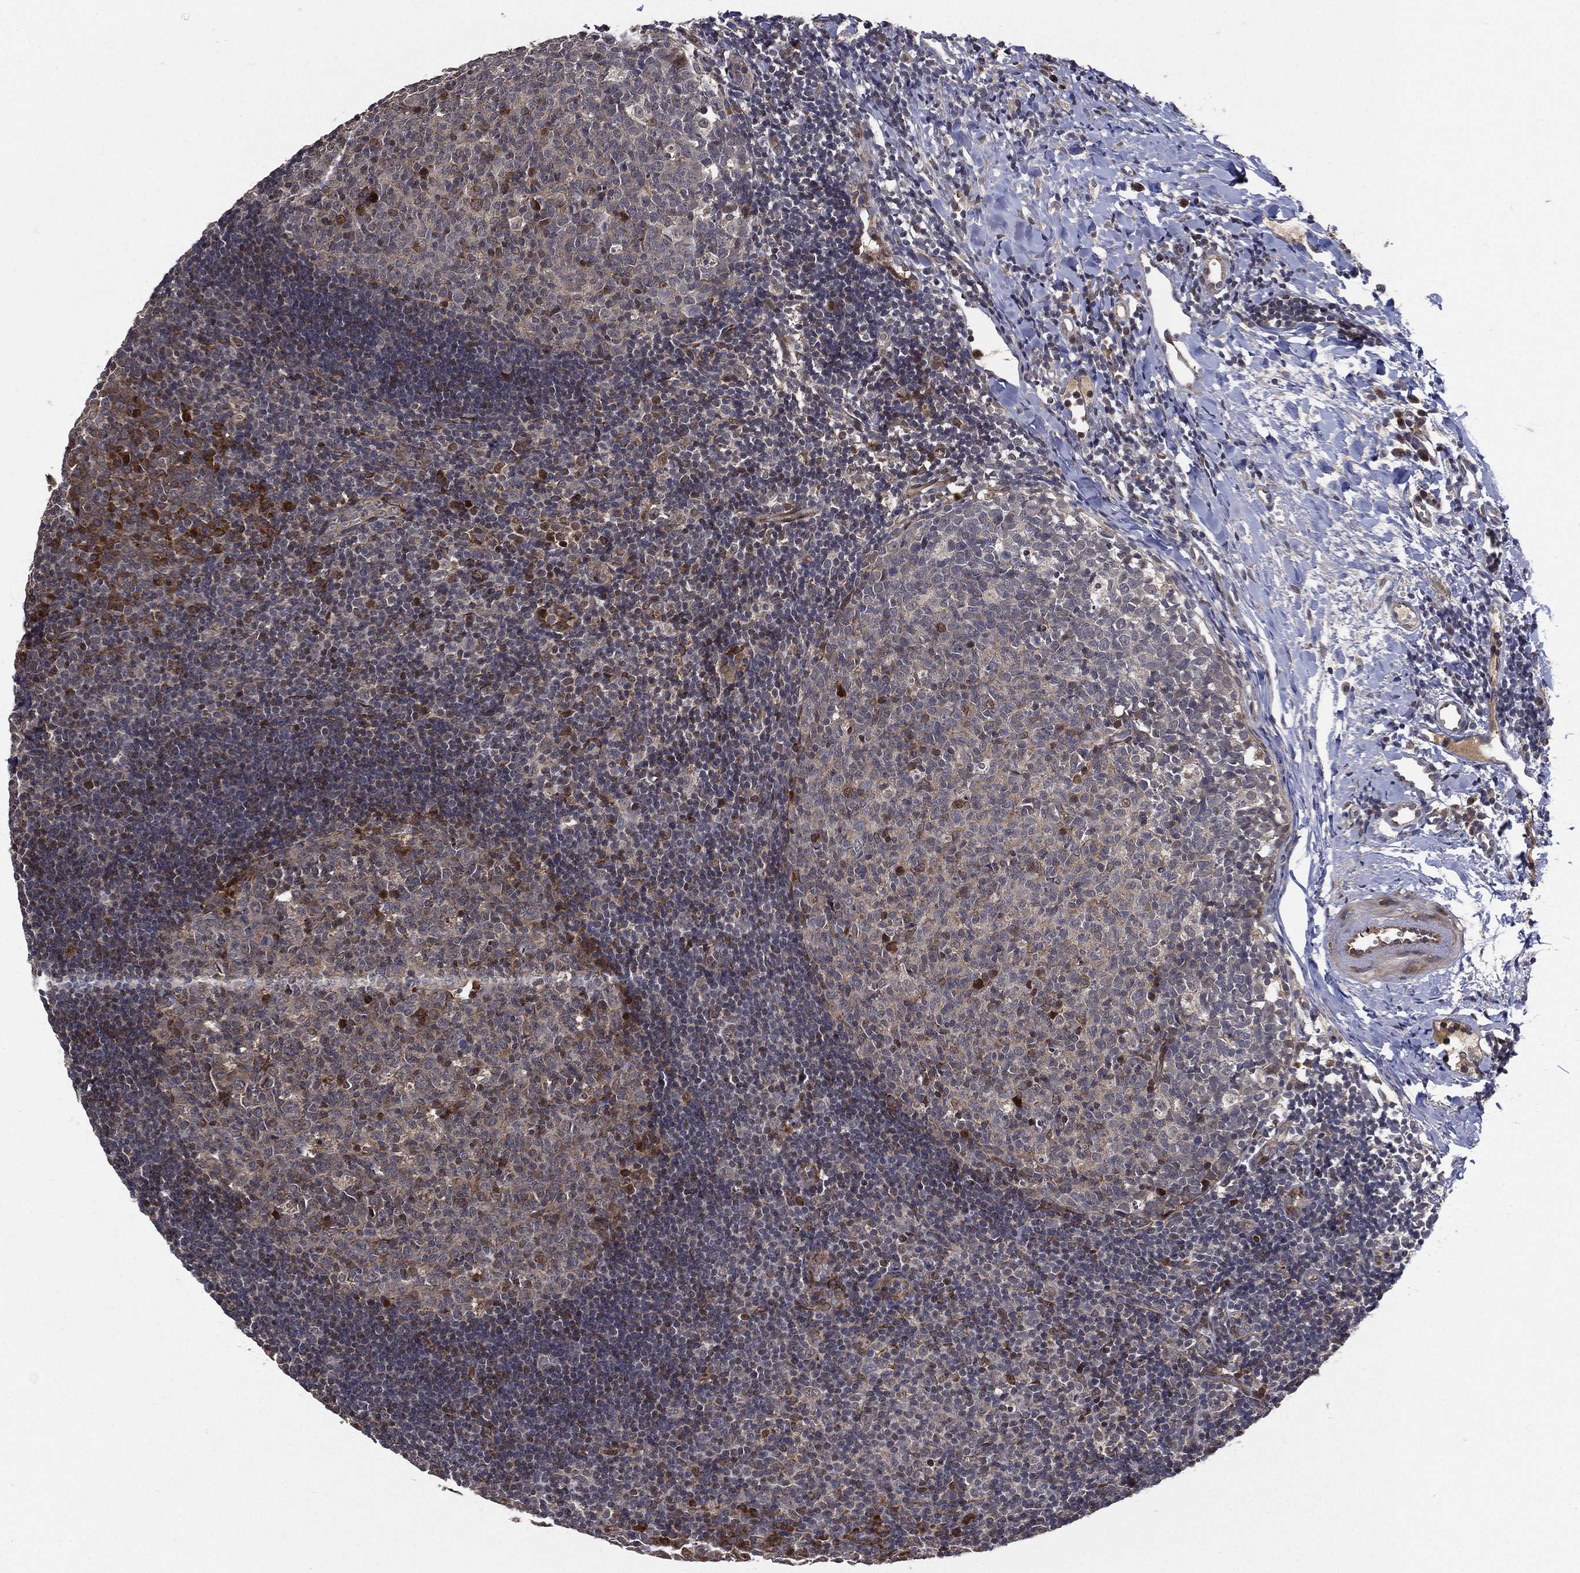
{"staining": {"intensity": "strong", "quantity": "<25%", "location": "cytoplasmic/membranous,nuclear"}, "tissue": "tonsil", "cell_type": "Germinal center cells", "image_type": "normal", "snomed": [{"axis": "morphology", "description": "Normal tissue, NOS"}, {"axis": "topography", "description": "Tonsil"}], "caption": "There is medium levels of strong cytoplasmic/membranous,nuclear staining in germinal center cells of benign tonsil, as demonstrated by immunohistochemical staining (brown color).", "gene": "RAB11FIP4", "patient": {"sex": "female", "age": 13}}